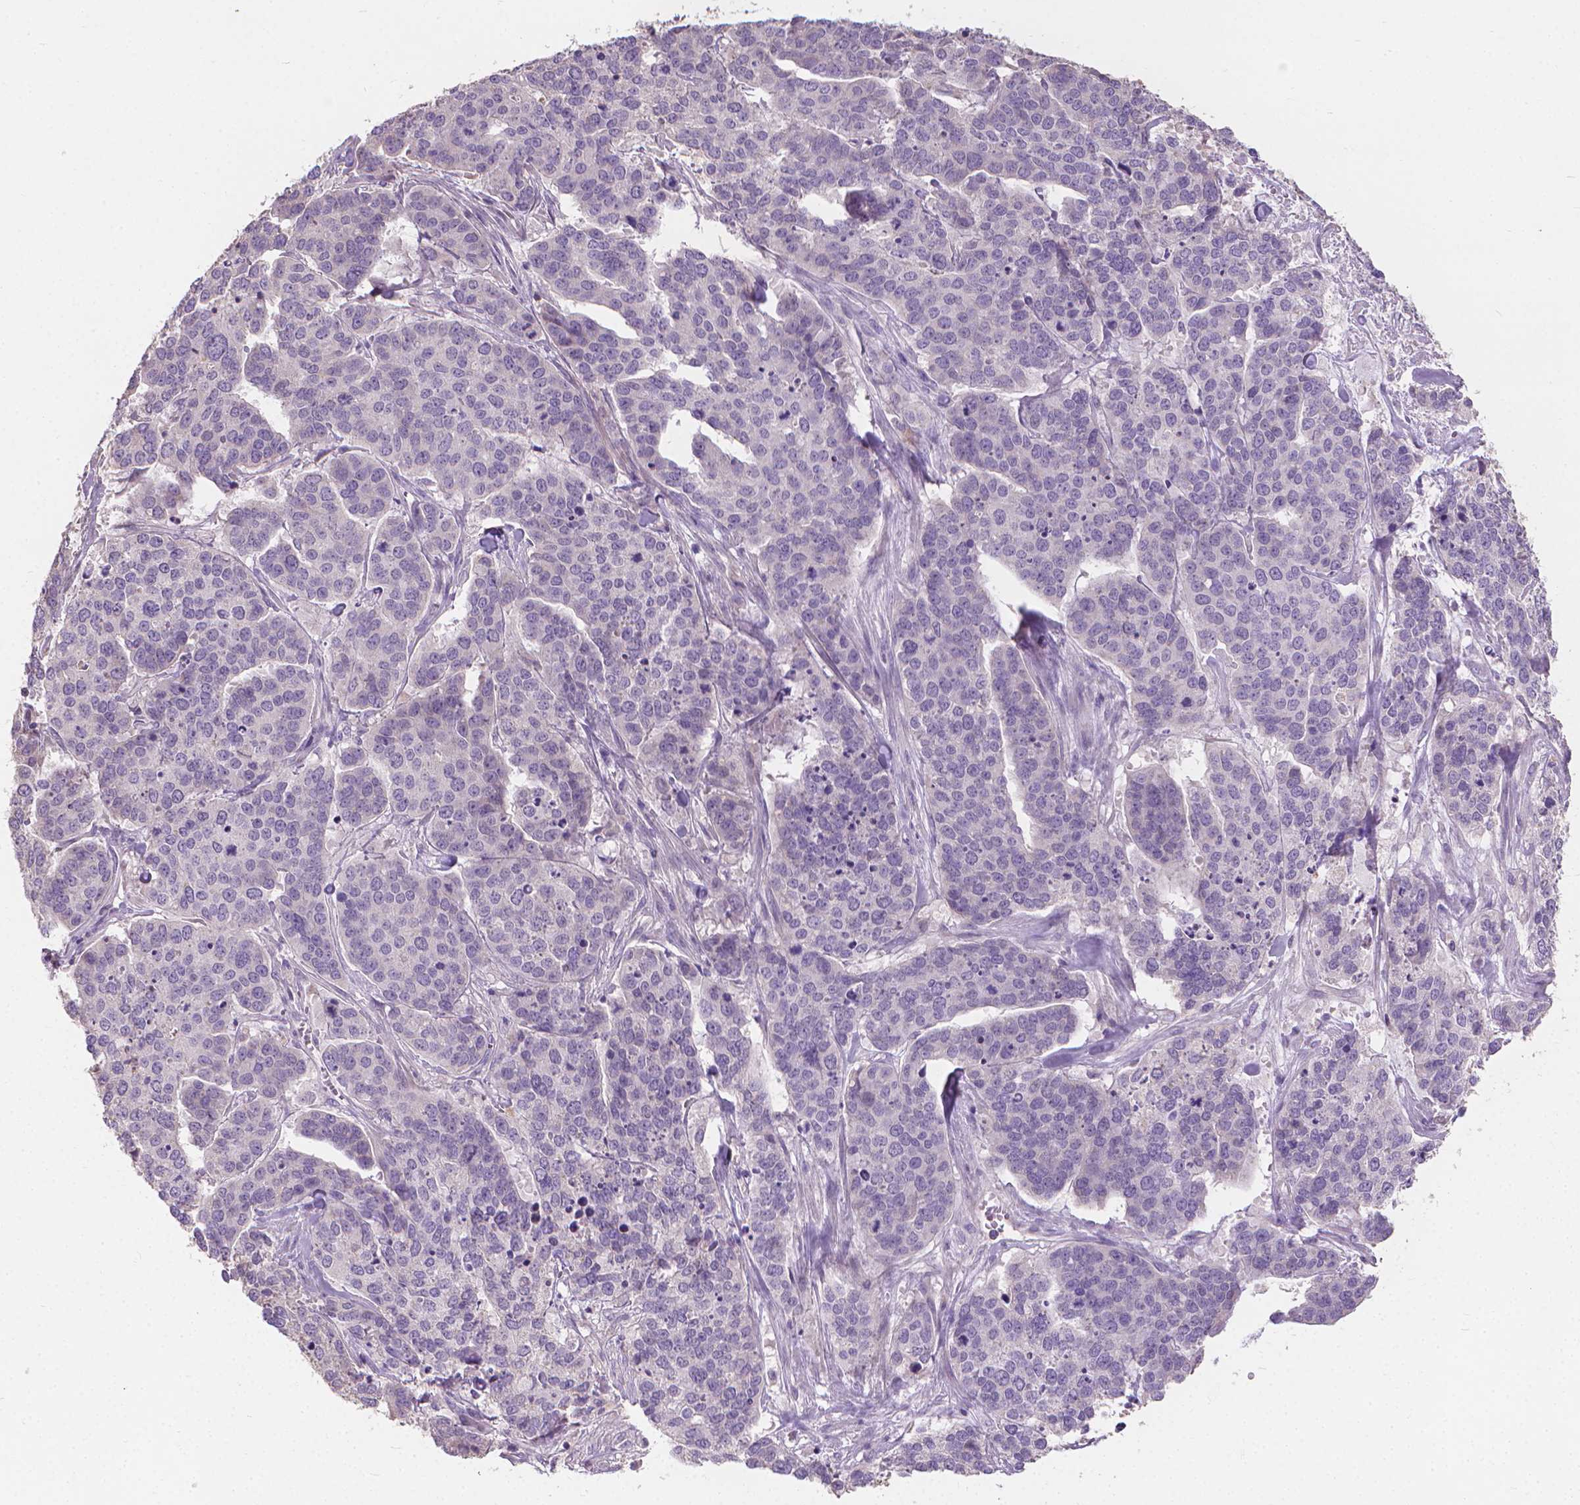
{"staining": {"intensity": "negative", "quantity": "none", "location": "none"}, "tissue": "ovarian cancer", "cell_type": "Tumor cells", "image_type": "cancer", "snomed": [{"axis": "morphology", "description": "Carcinoma, endometroid"}, {"axis": "topography", "description": "Ovary"}], "caption": "High power microscopy image of an immunohistochemistry photomicrograph of ovarian cancer (endometroid carcinoma), revealing no significant positivity in tumor cells.", "gene": "CABCOCO1", "patient": {"sex": "female", "age": 65}}